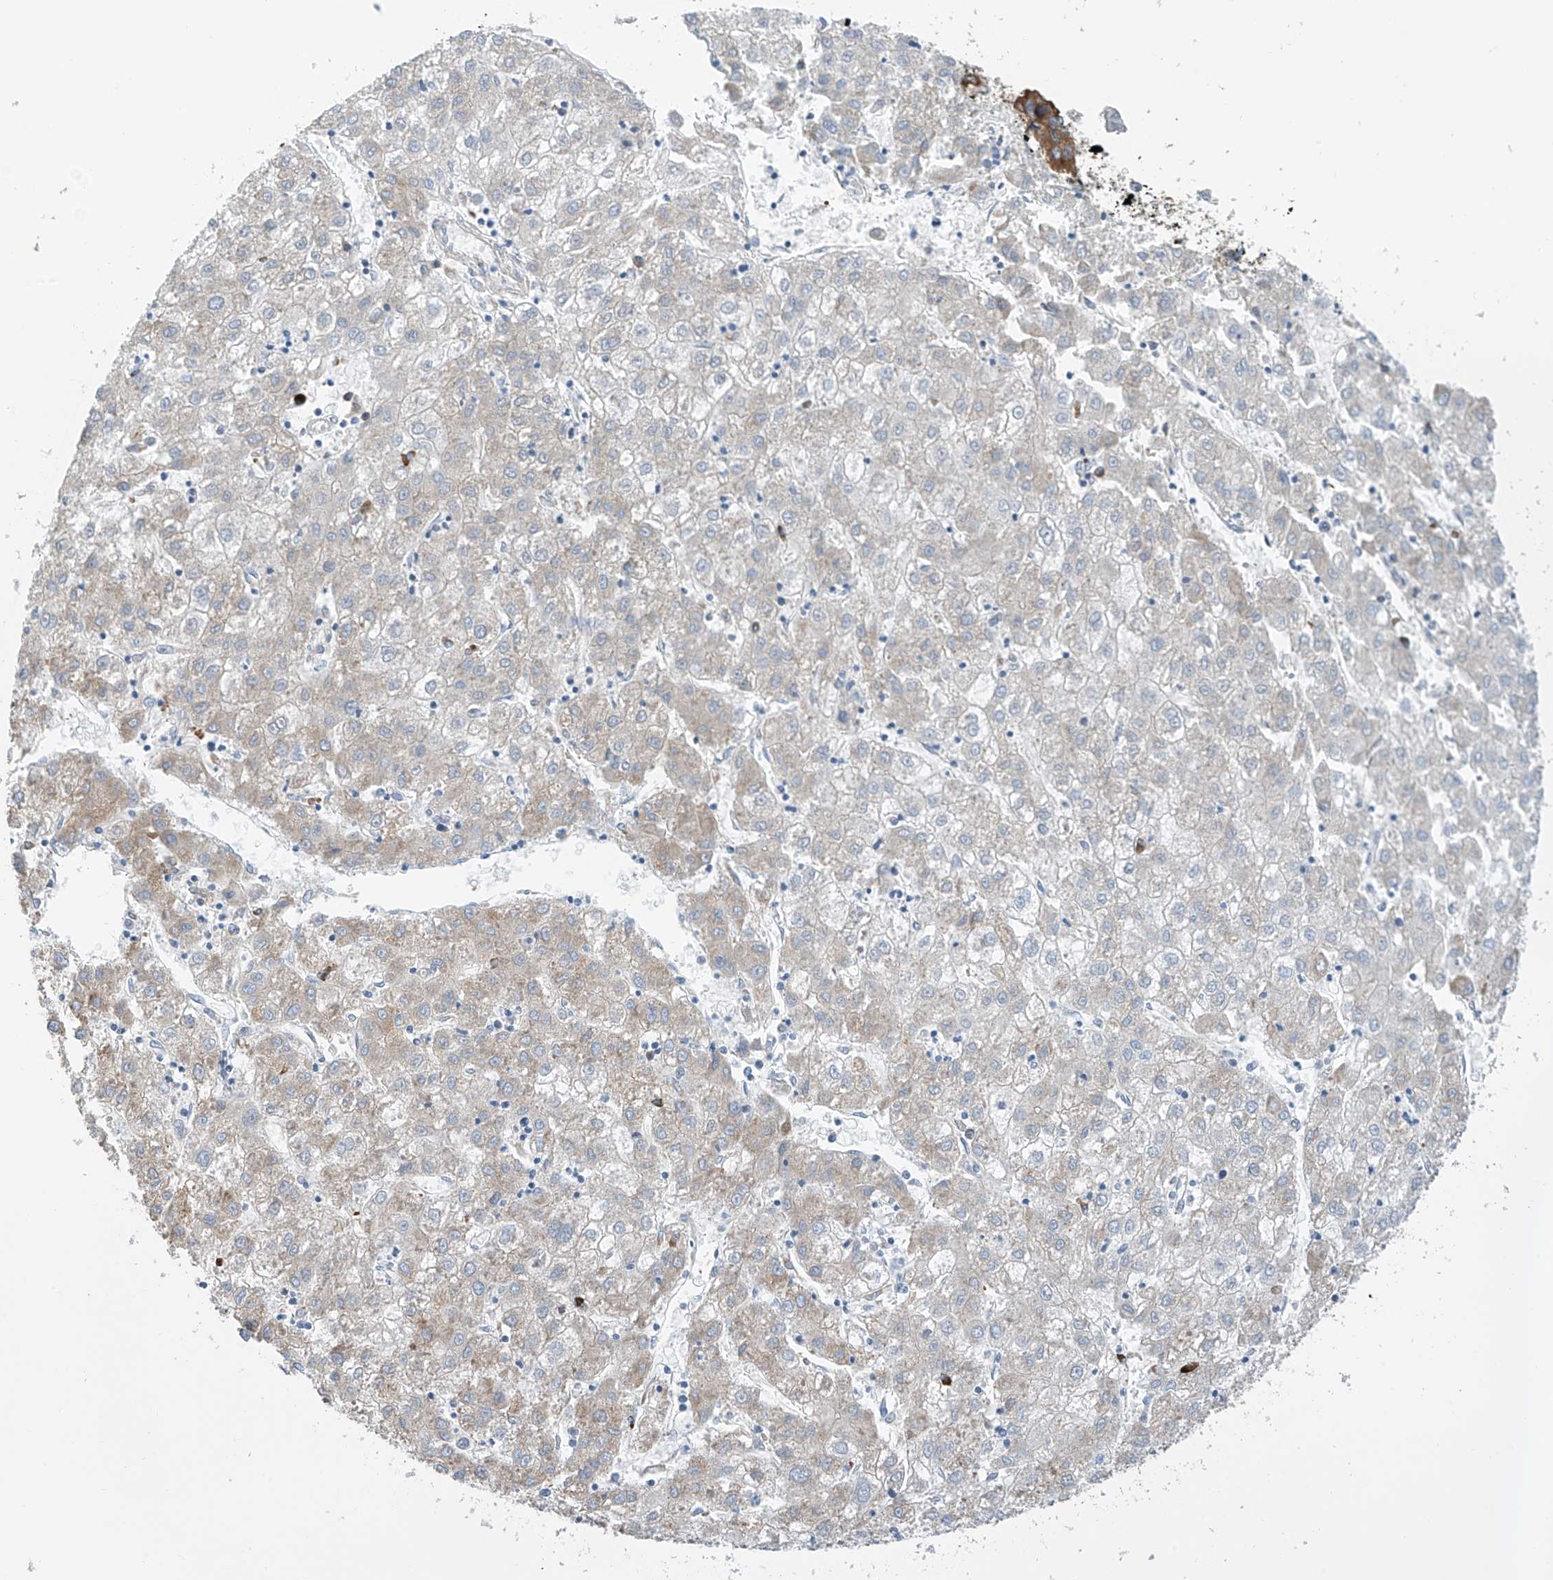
{"staining": {"intensity": "weak", "quantity": "<25%", "location": "cytoplasmic/membranous"}, "tissue": "liver cancer", "cell_type": "Tumor cells", "image_type": "cancer", "snomed": [{"axis": "morphology", "description": "Carcinoma, Hepatocellular, NOS"}, {"axis": "topography", "description": "Liver"}], "caption": "Immunohistochemistry (IHC) image of human hepatocellular carcinoma (liver) stained for a protein (brown), which exhibits no staining in tumor cells. (Brightfield microscopy of DAB immunohistochemistry (IHC) at high magnification).", "gene": "REC8", "patient": {"sex": "male", "age": 72}}